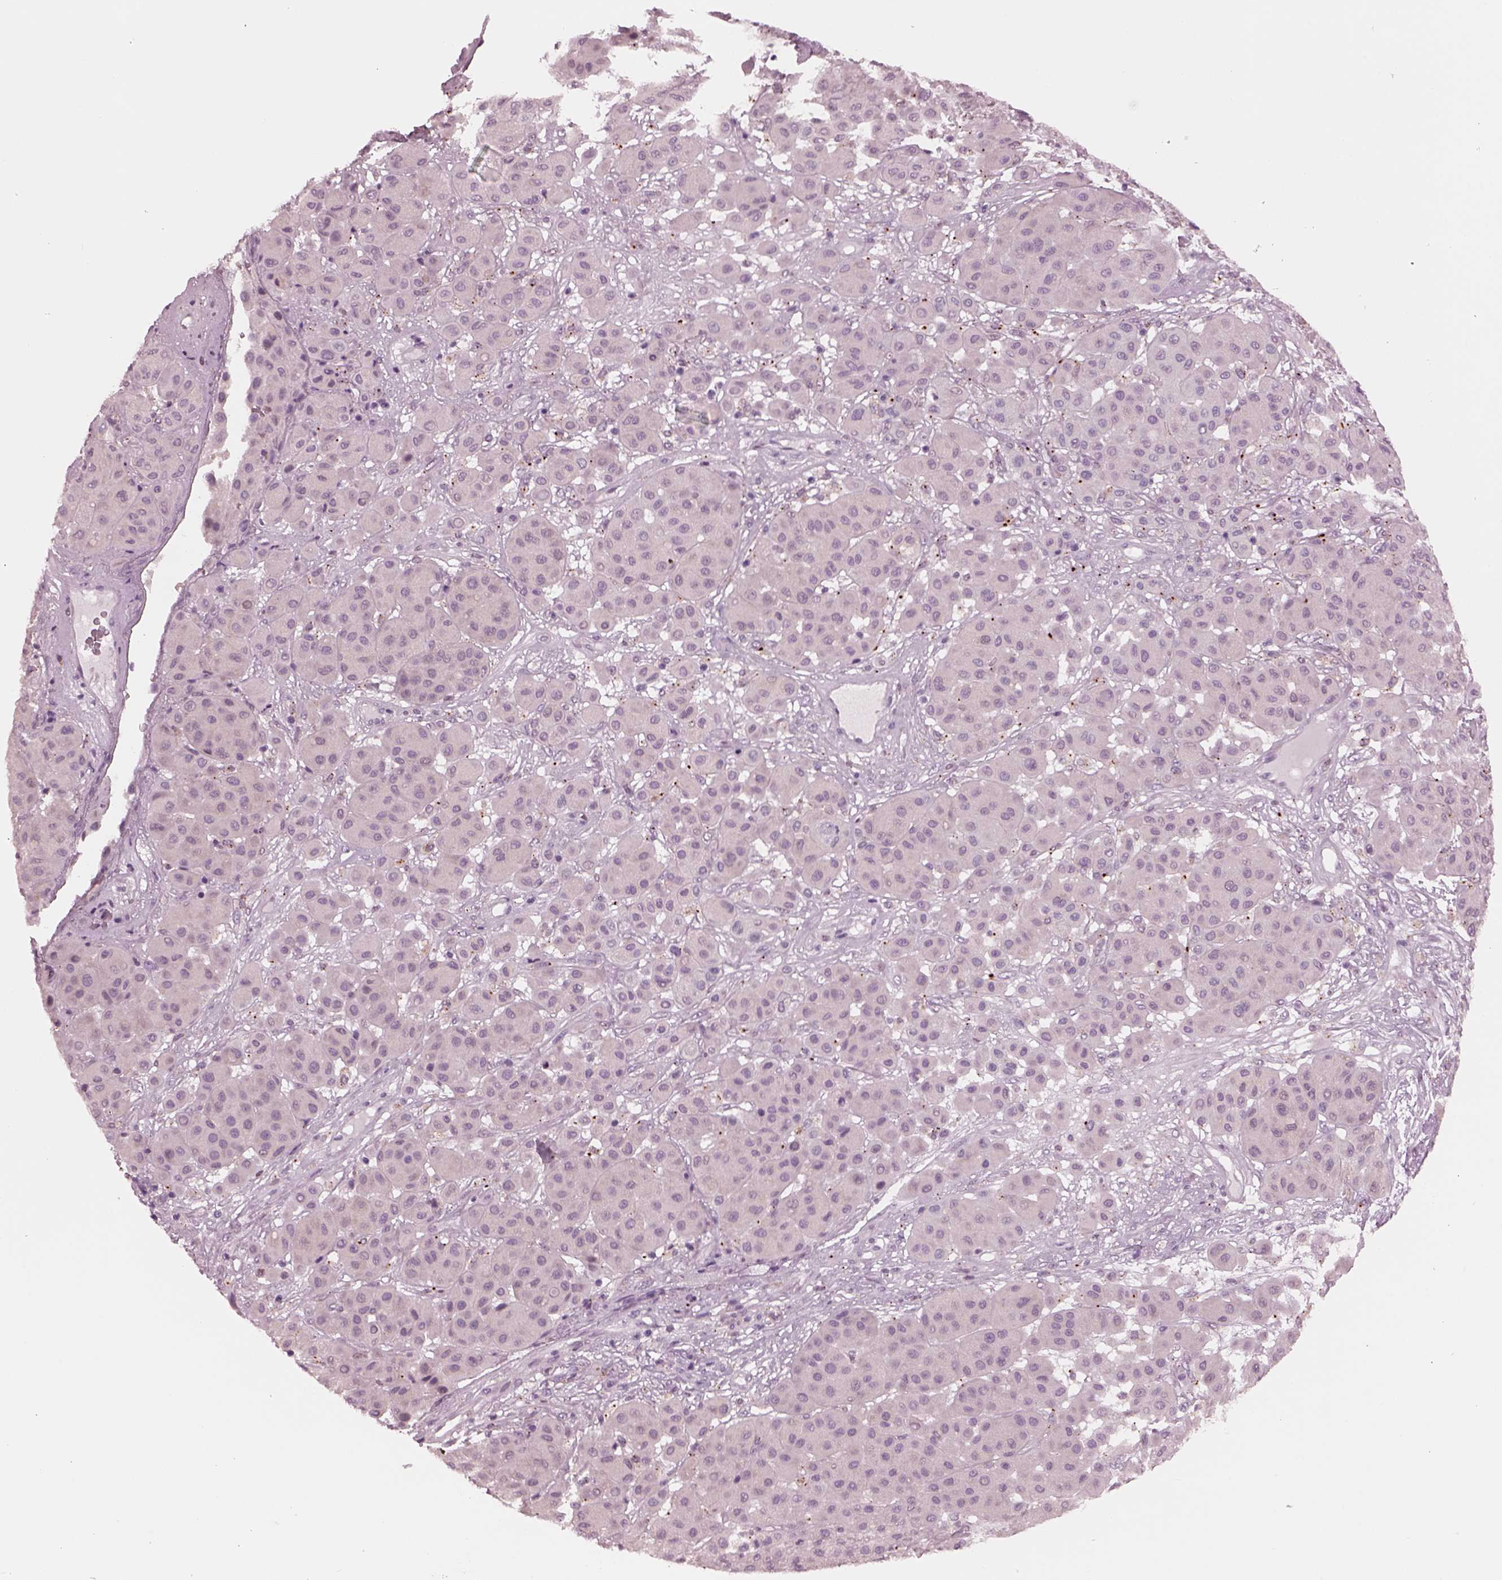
{"staining": {"intensity": "negative", "quantity": "none", "location": "none"}, "tissue": "melanoma", "cell_type": "Tumor cells", "image_type": "cancer", "snomed": [{"axis": "morphology", "description": "Malignant melanoma, Metastatic site"}, {"axis": "topography", "description": "Smooth muscle"}], "caption": "Image shows no significant protein expression in tumor cells of melanoma.", "gene": "SLAMF8", "patient": {"sex": "male", "age": 41}}